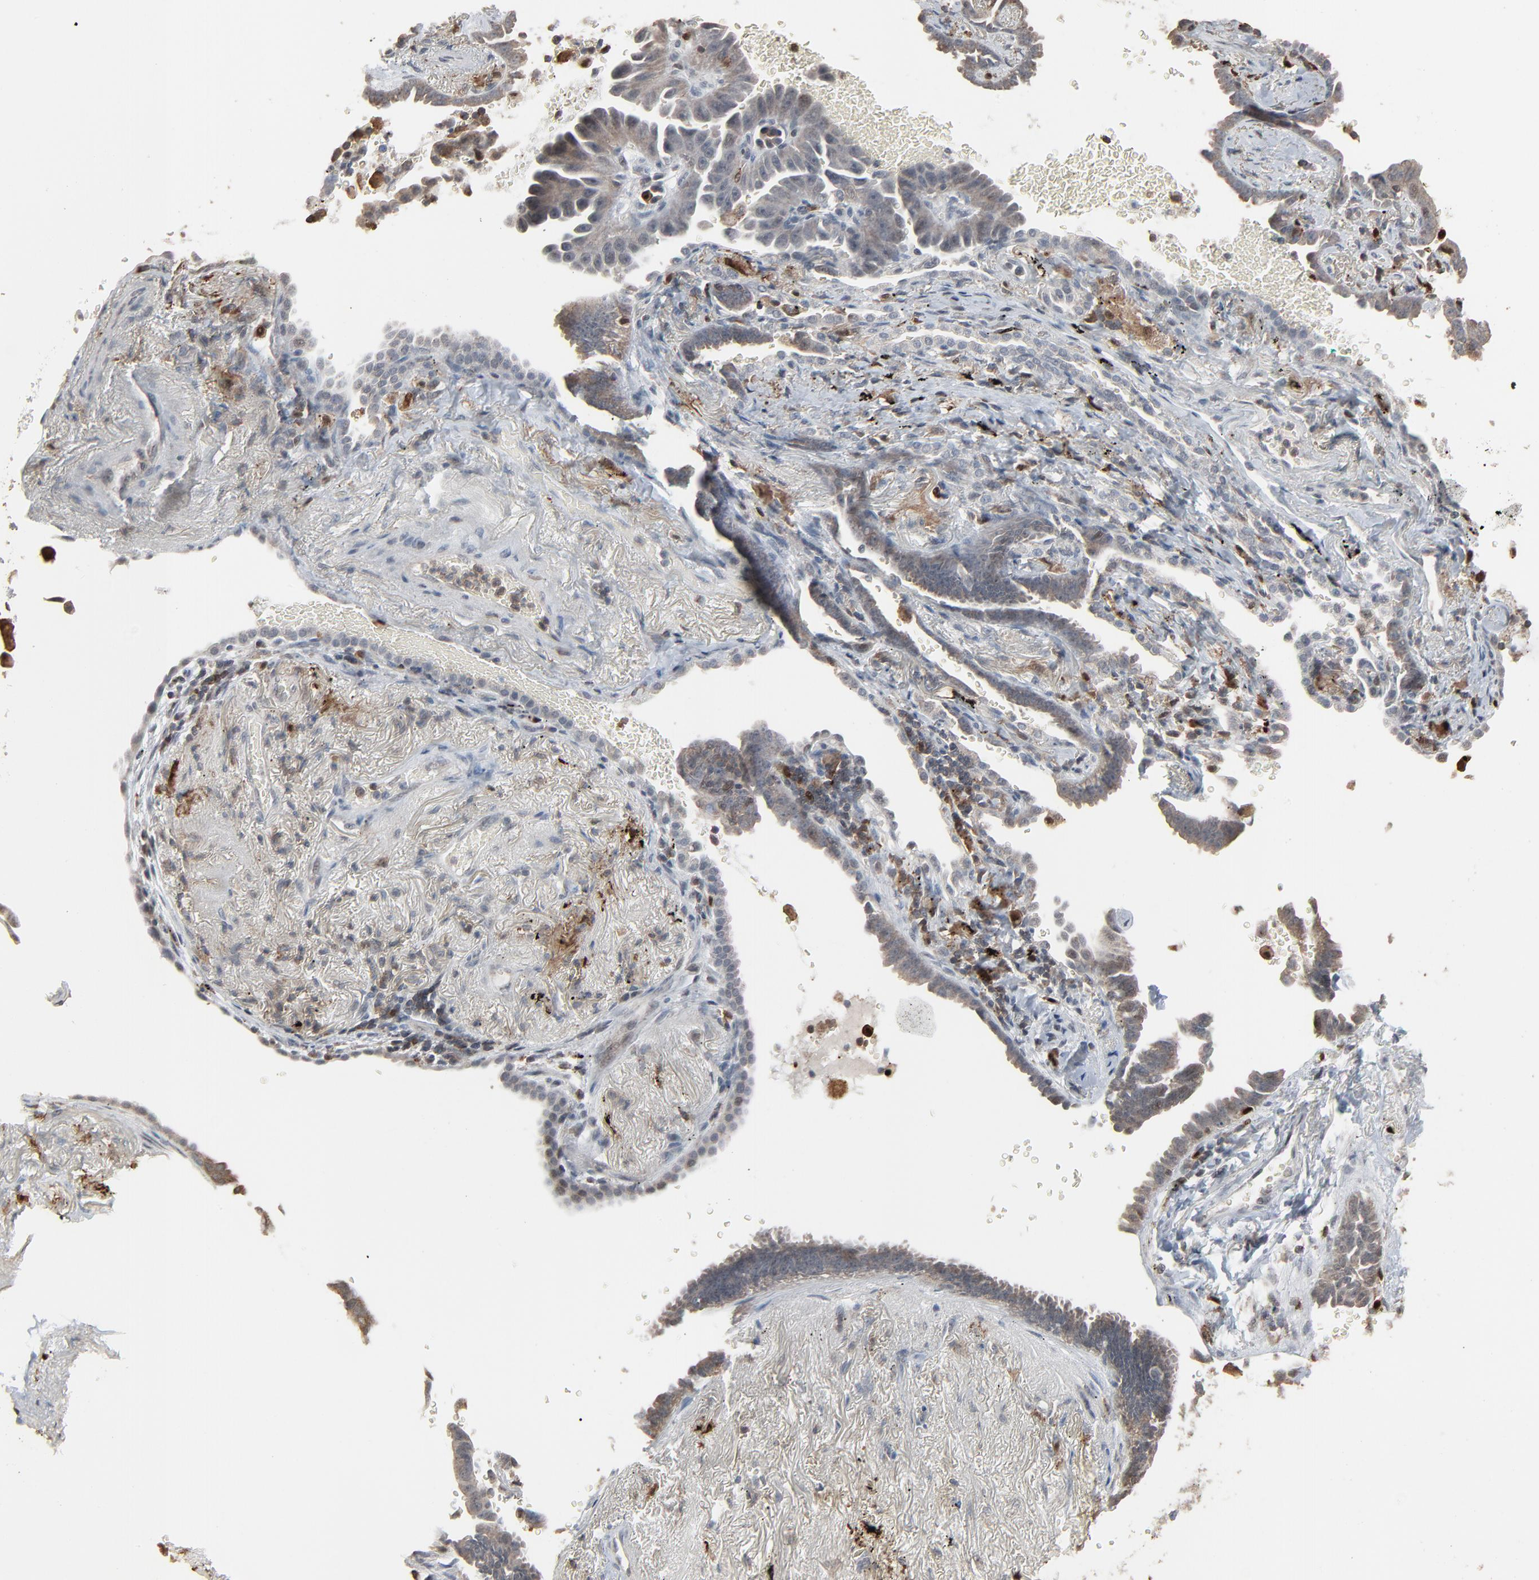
{"staining": {"intensity": "weak", "quantity": ">75%", "location": "cytoplasmic/membranous"}, "tissue": "lung cancer", "cell_type": "Tumor cells", "image_type": "cancer", "snomed": [{"axis": "morphology", "description": "Adenocarcinoma, NOS"}, {"axis": "topography", "description": "Lung"}], "caption": "DAB immunohistochemical staining of lung cancer demonstrates weak cytoplasmic/membranous protein staining in about >75% of tumor cells.", "gene": "DOCK8", "patient": {"sex": "female", "age": 64}}